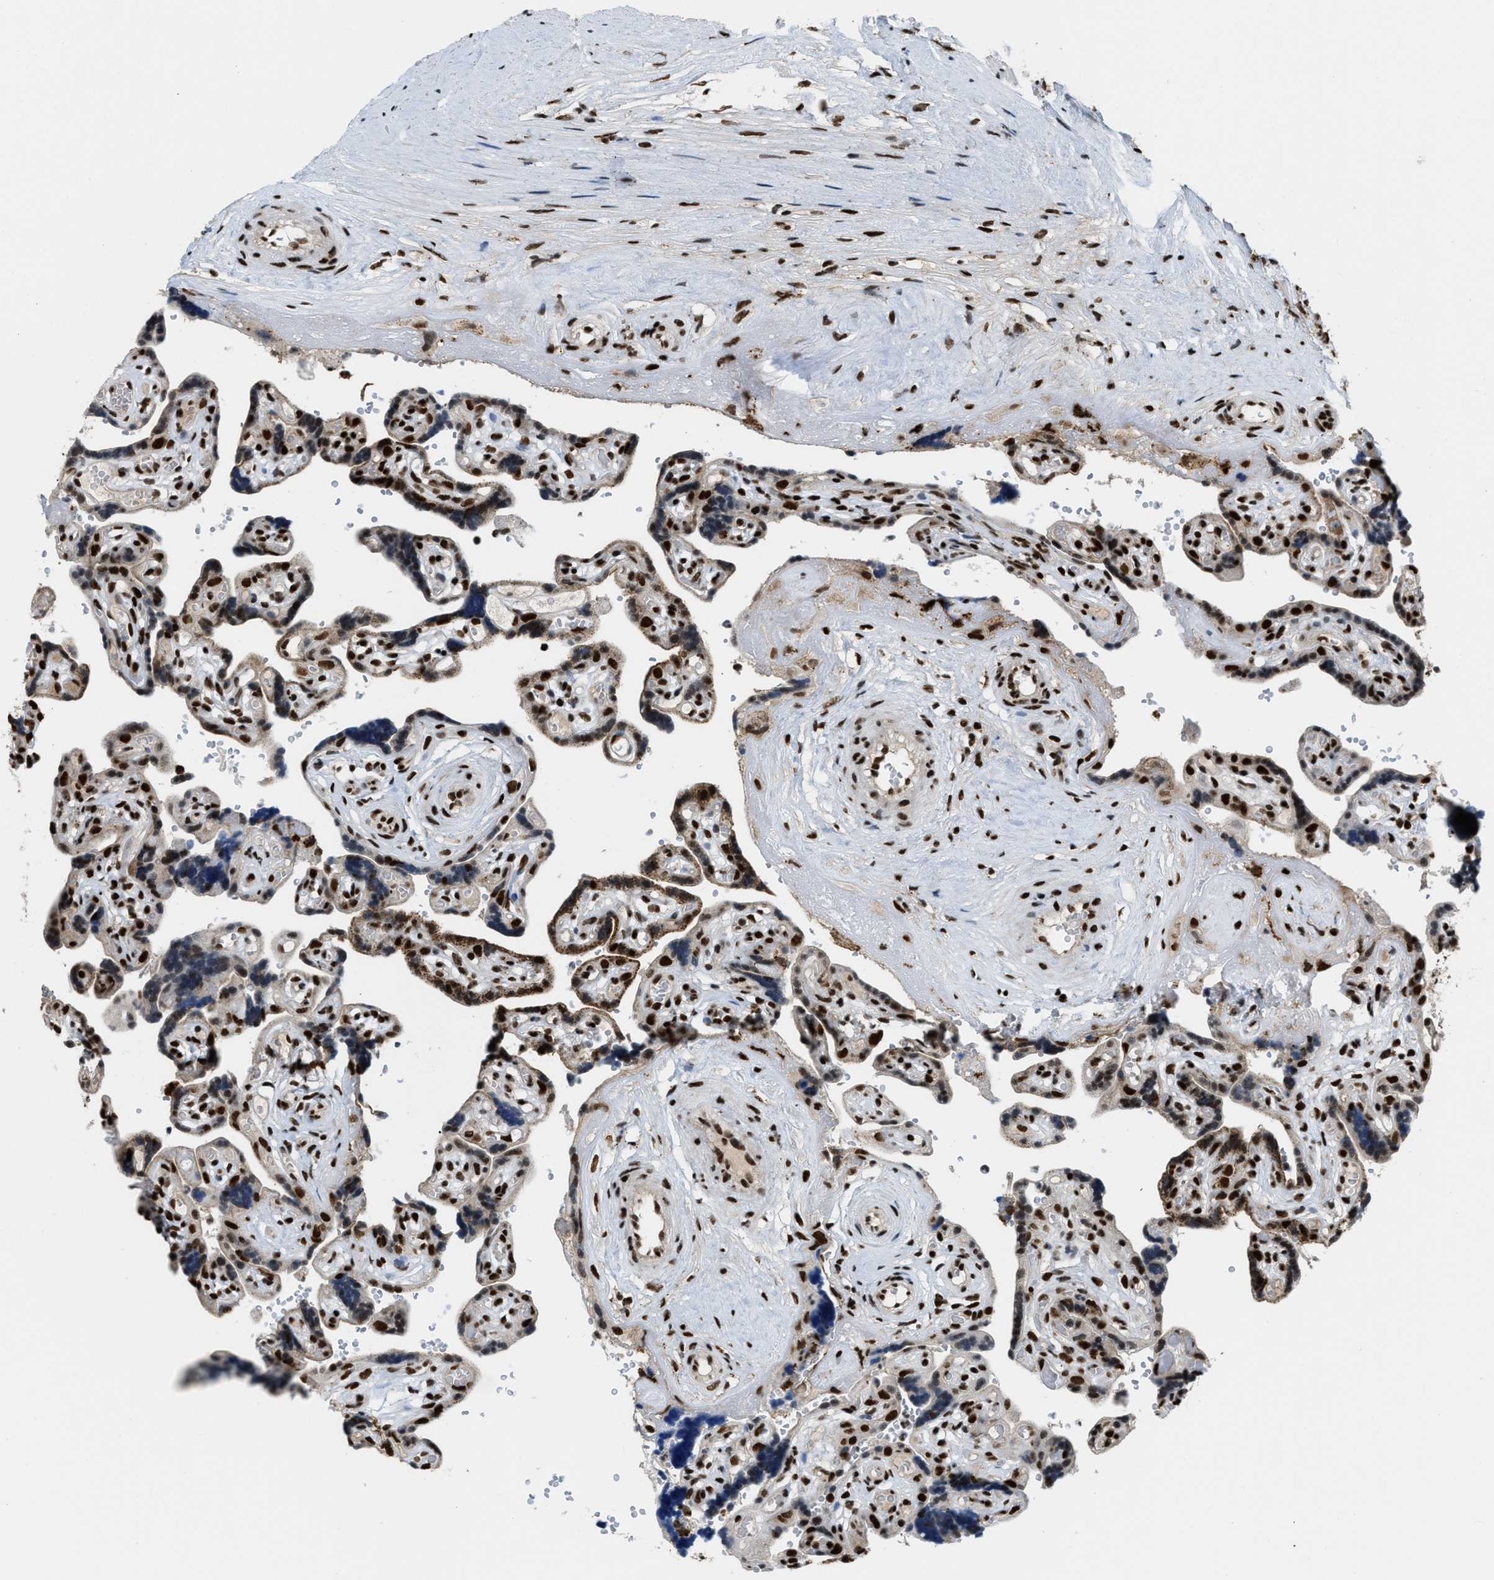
{"staining": {"intensity": "moderate", "quantity": ">75%", "location": "cytoplasmic/membranous,nuclear"}, "tissue": "placenta", "cell_type": "Decidual cells", "image_type": "normal", "snomed": [{"axis": "morphology", "description": "Normal tissue, NOS"}, {"axis": "topography", "description": "Placenta"}], "caption": "Immunohistochemistry staining of benign placenta, which shows medium levels of moderate cytoplasmic/membranous,nuclear staining in approximately >75% of decidual cells indicating moderate cytoplasmic/membranous,nuclear protein expression. The staining was performed using DAB (3,3'-diaminobenzidine) (brown) for protein detection and nuclei were counterstained in hematoxylin (blue).", "gene": "NUMA1", "patient": {"sex": "female", "age": 30}}